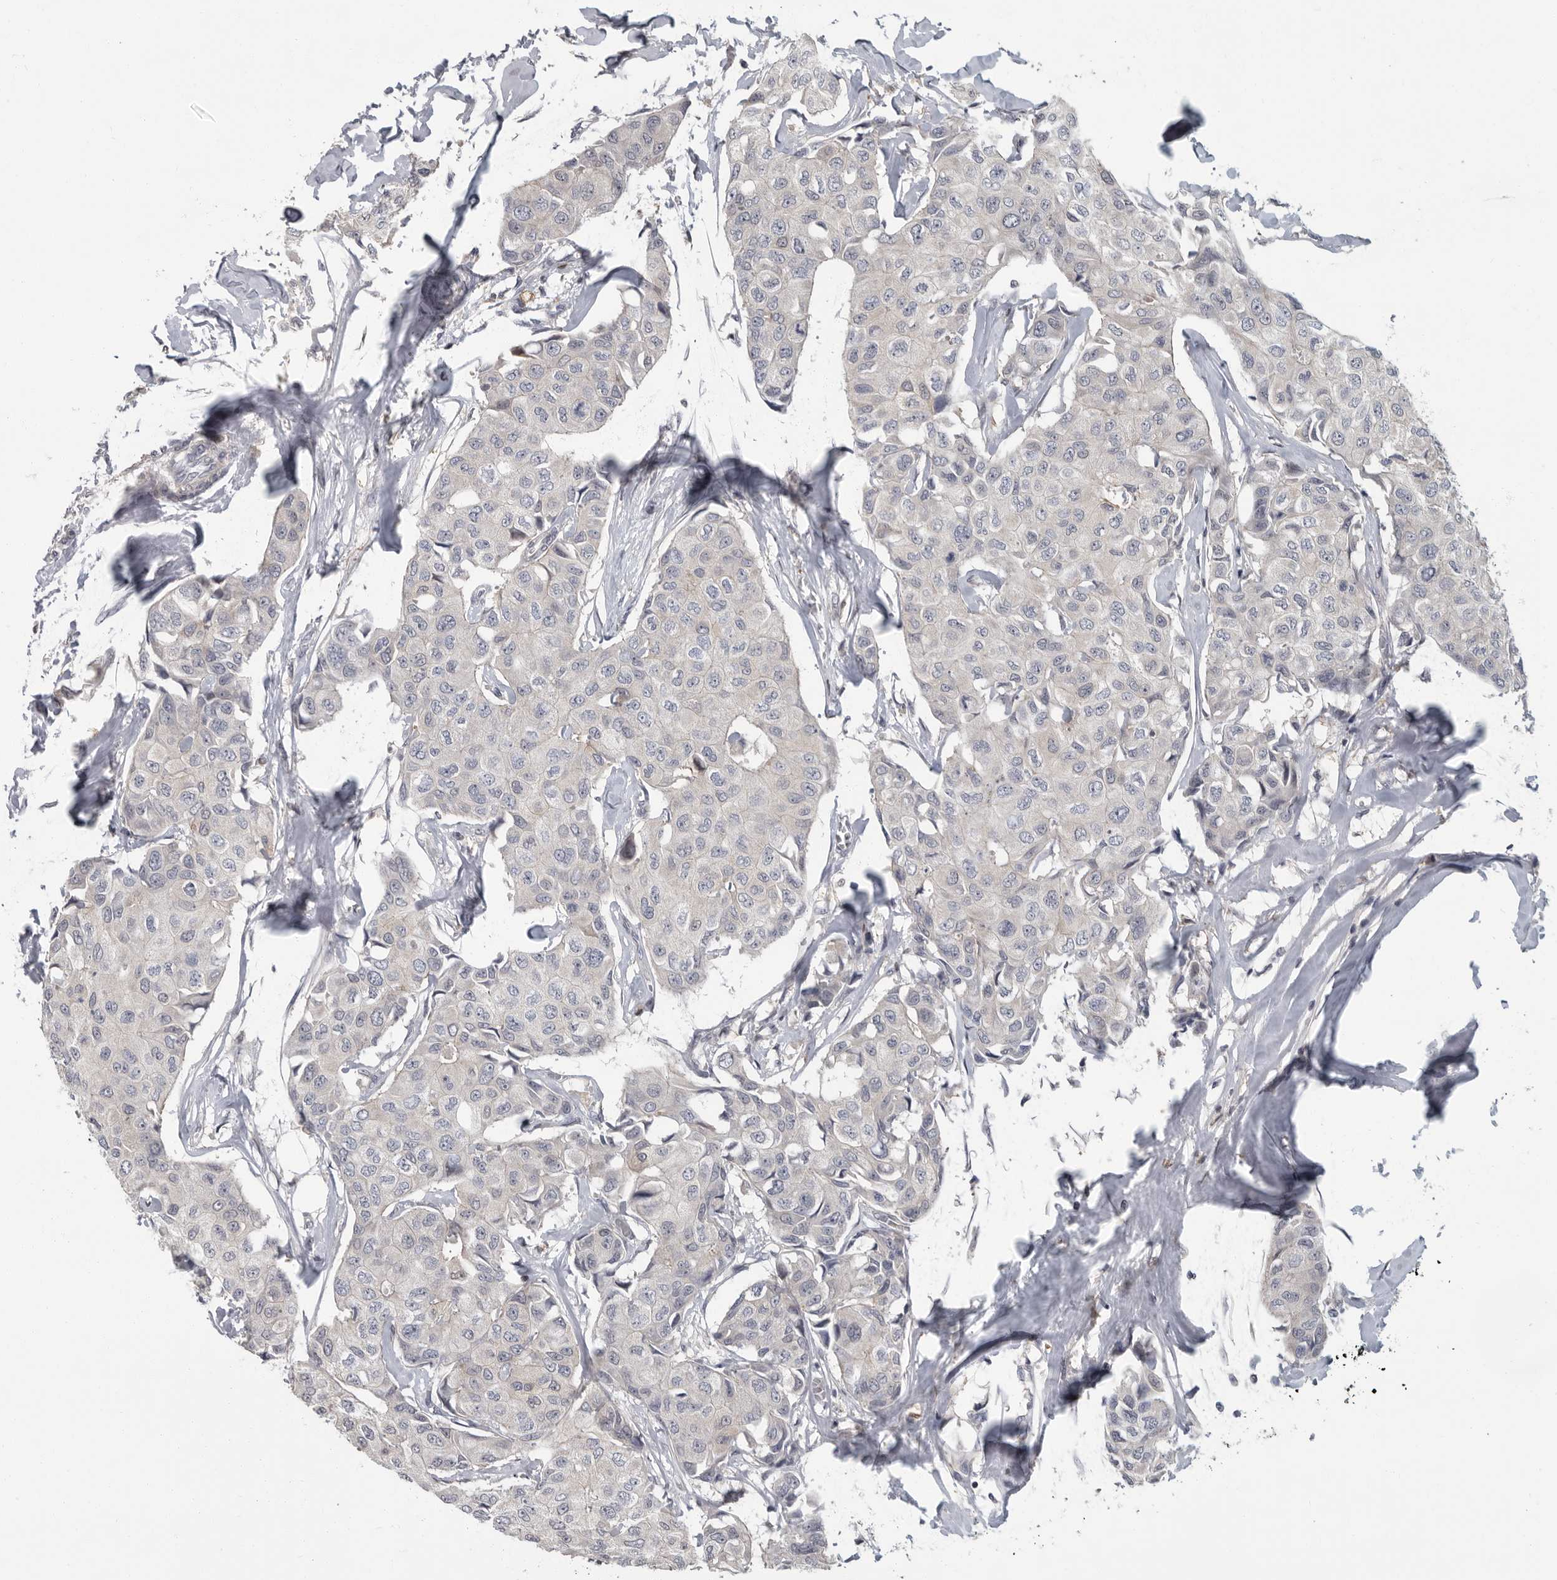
{"staining": {"intensity": "negative", "quantity": "none", "location": "none"}, "tissue": "breast cancer", "cell_type": "Tumor cells", "image_type": "cancer", "snomed": [{"axis": "morphology", "description": "Duct carcinoma"}, {"axis": "topography", "description": "Breast"}], "caption": "Immunohistochemical staining of breast cancer (invasive ductal carcinoma) displays no significant staining in tumor cells.", "gene": "PDE7A", "patient": {"sex": "female", "age": 80}}